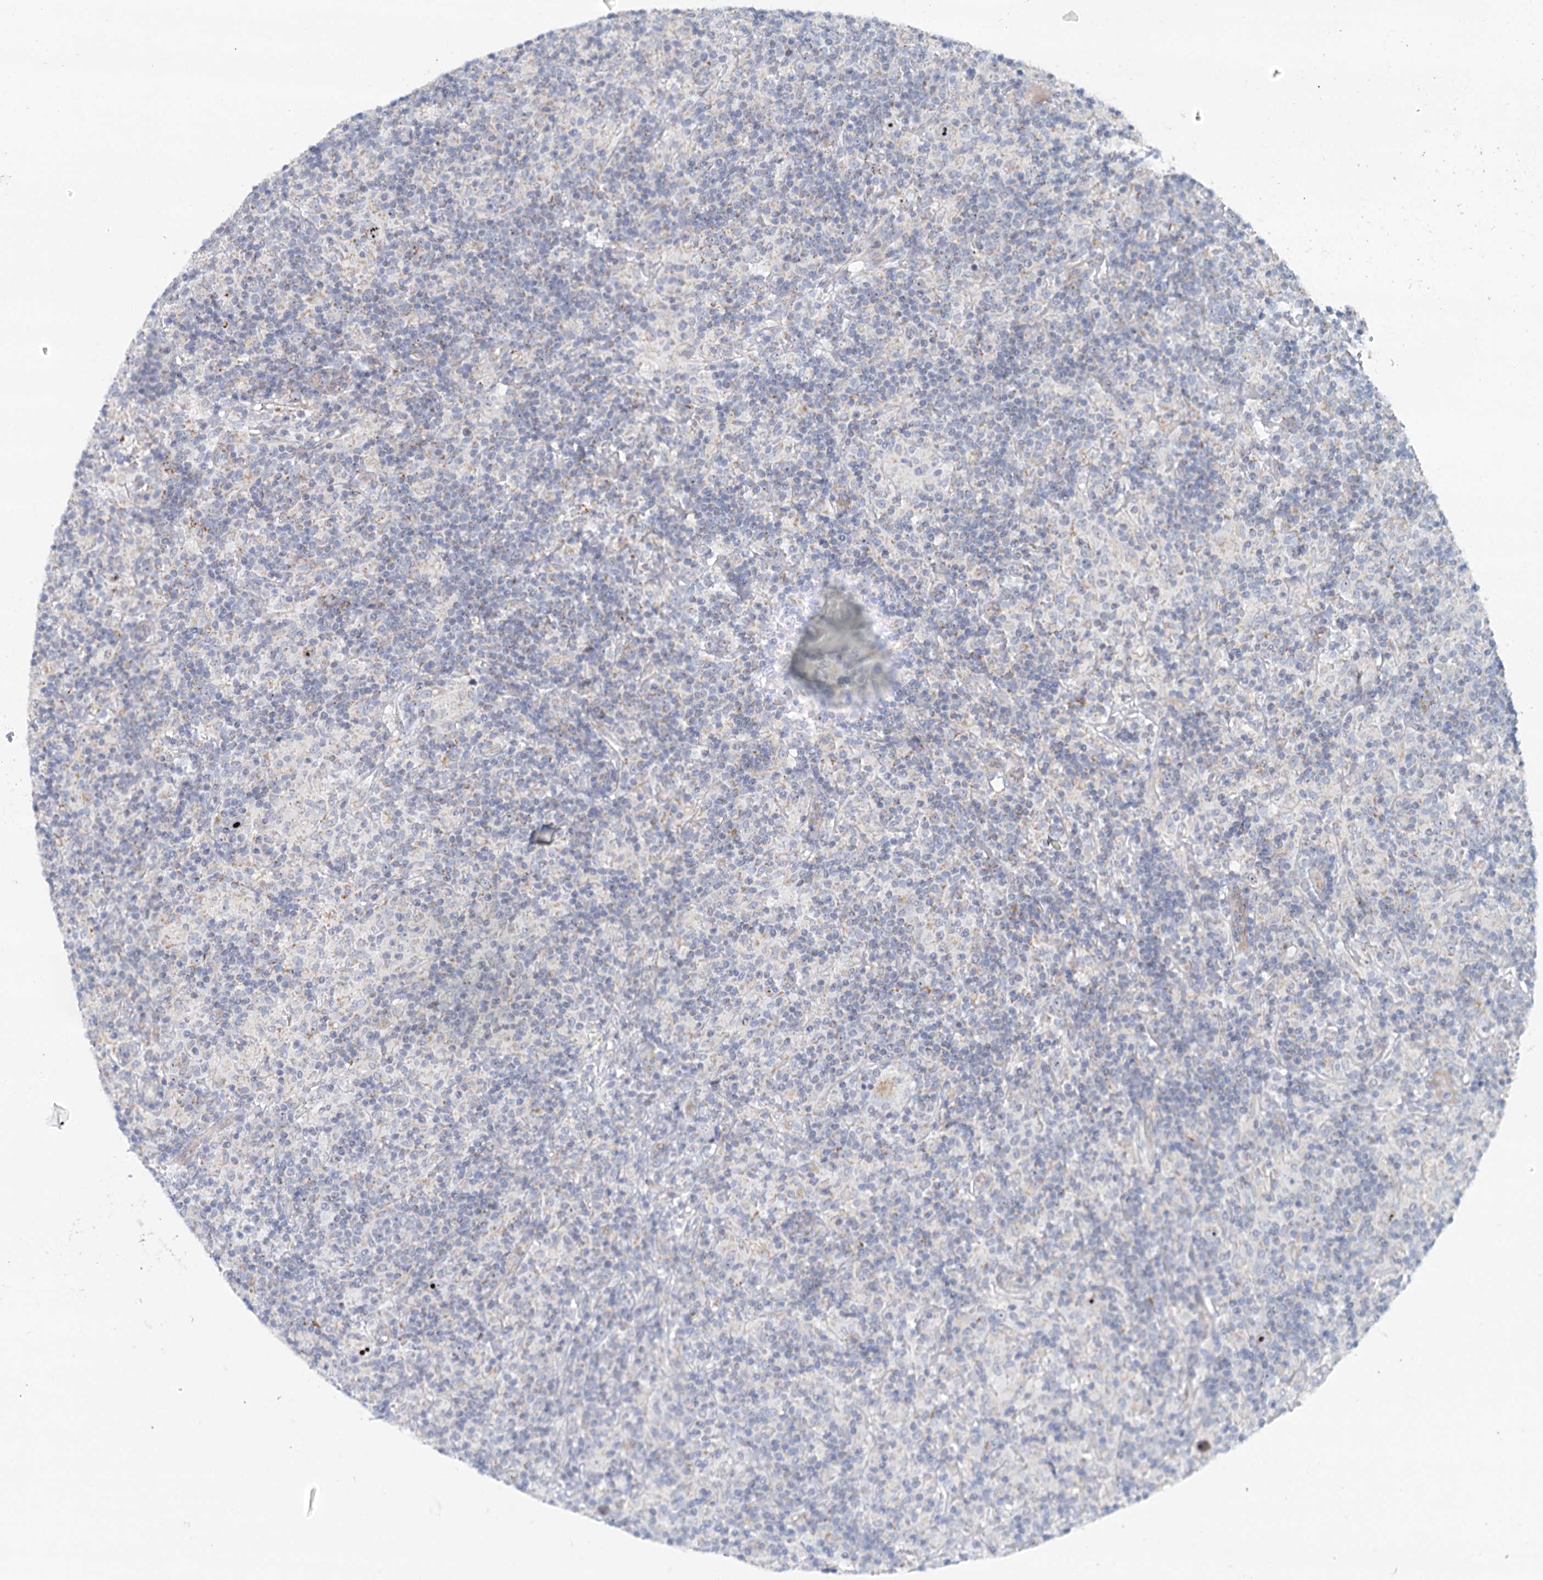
{"staining": {"intensity": "strong", "quantity": "25%-75%", "location": "nuclear"}, "tissue": "lymphoma", "cell_type": "Tumor cells", "image_type": "cancer", "snomed": [{"axis": "morphology", "description": "Hodgkin's disease, NOS"}, {"axis": "topography", "description": "Lymph node"}], "caption": "Immunohistochemical staining of Hodgkin's disease shows high levels of strong nuclear expression in about 25%-75% of tumor cells. (Stains: DAB (3,3'-diaminobenzidine) in brown, nuclei in blue, Microscopy: brightfield microscopy at high magnification).", "gene": "RBM43", "patient": {"sex": "male", "age": 70}}